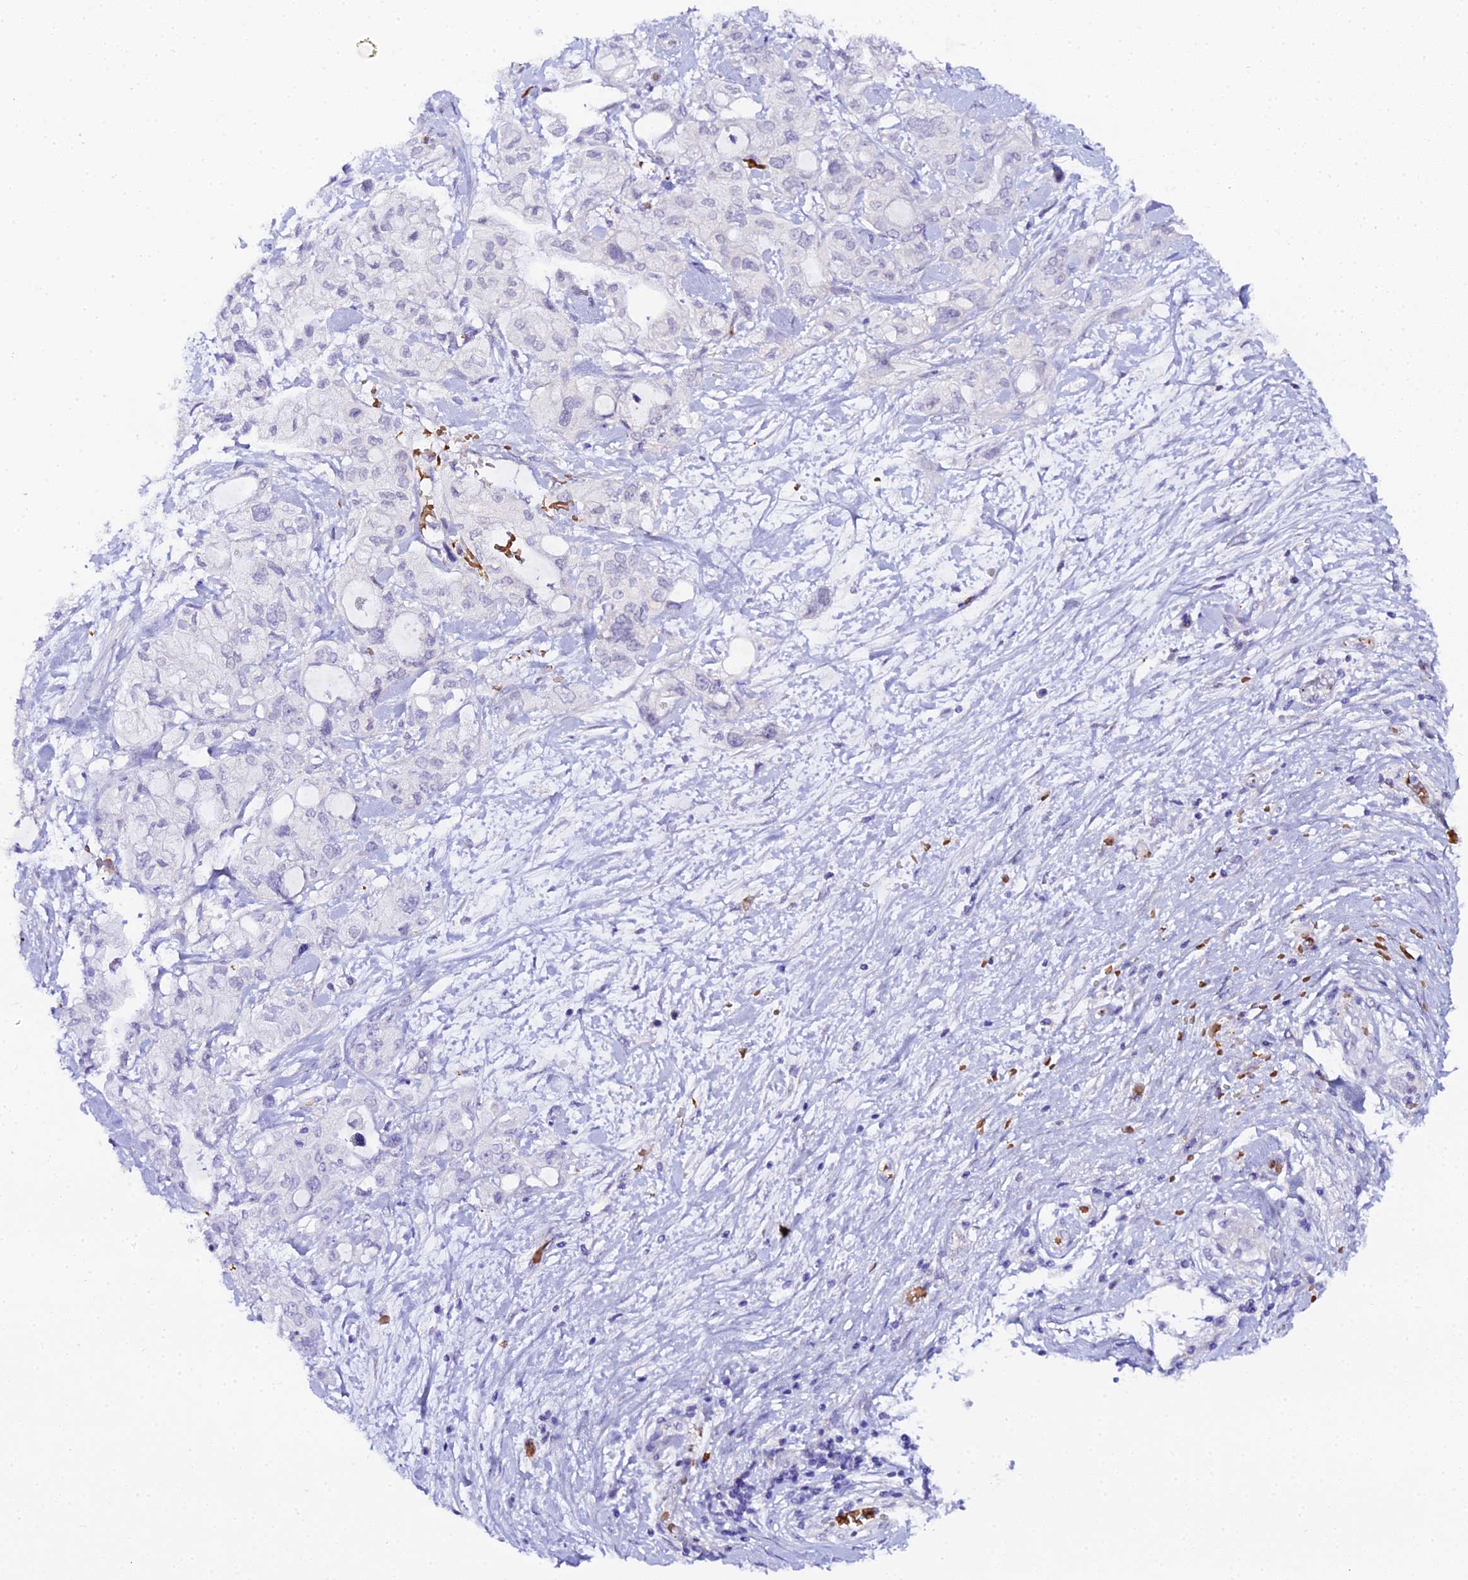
{"staining": {"intensity": "negative", "quantity": "none", "location": "none"}, "tissue": "pancreatic cancer", "cell_type": "Tumor cells", "image_type": "cancer", "snomed": [{"axis": "morphology", "description": "Inflammation, NOS"}, {"axis": "morphology", "description": "Adenocarcinoma, NOS"}, {"axis": "topography", "description": "Pancreas"}], "caption": "This is an IHC photomicrograph of human pancreatic adenocarcinoma. There is no positivity in tumor cells.", "gene": "CFAP45", "patient": {"sex": "female", "age": 56}}